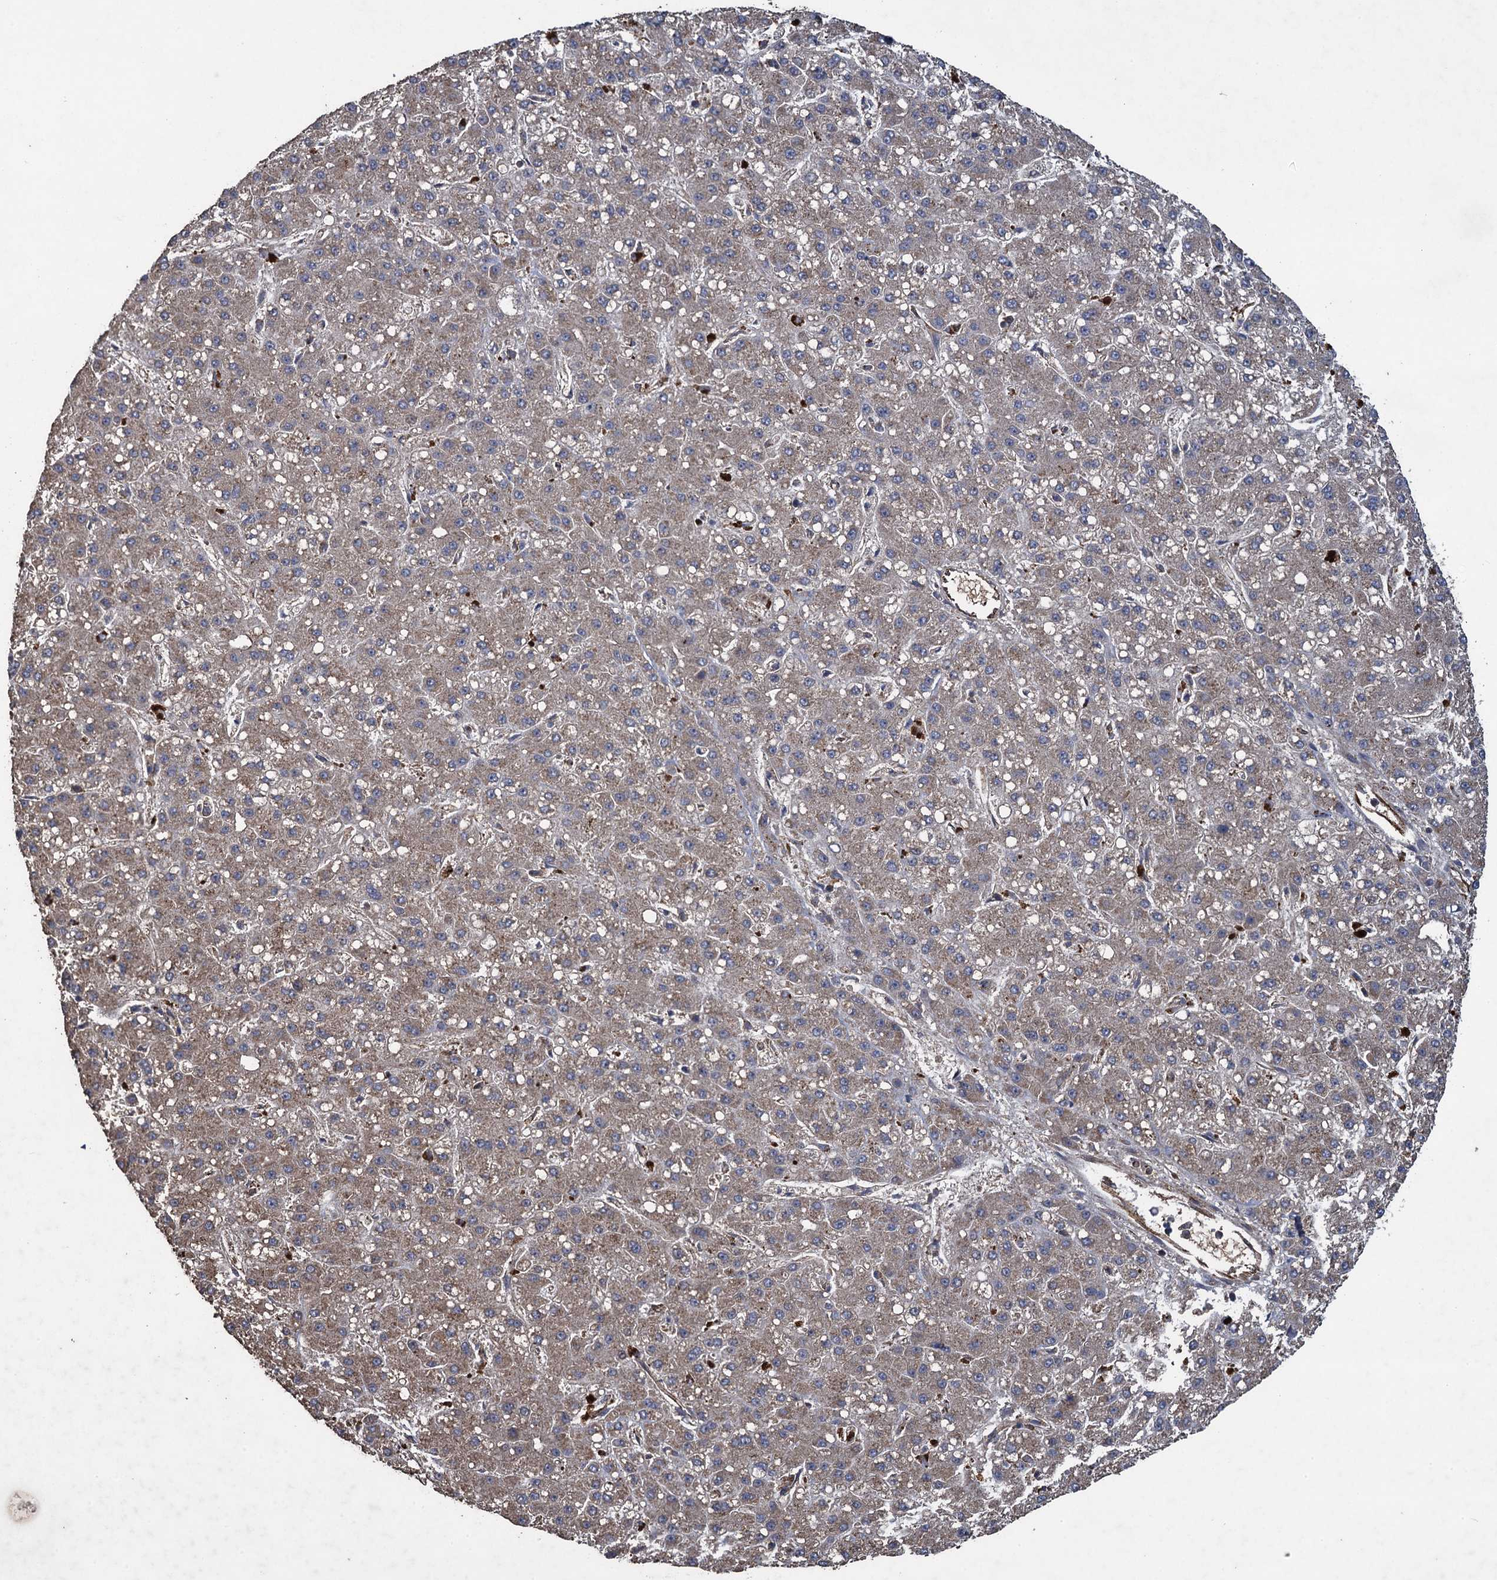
{"staining": {"intensity": "weak", "quantity": "25%-75%", "location": "cytoplasmic/membranous"}, "tissue": "liver cancer", "cell_type": "Tumor cells", "image_type": "cancer", "snomed": [{"axis": "morphology", "description": "Carcinoma, Hepatocellular, NOS"}, {"axis": "topography", "description": "Liver"}], "caption": "IHC image of human liver hepatocellular carcinoma stained for a protein (brown), which shows low levels of weak cytoplasmic/membranous expression in approximately 25%-75% of tumor cells.", "gene": "TXNDC11", "patient": {"sex": "male", "age": 67}}